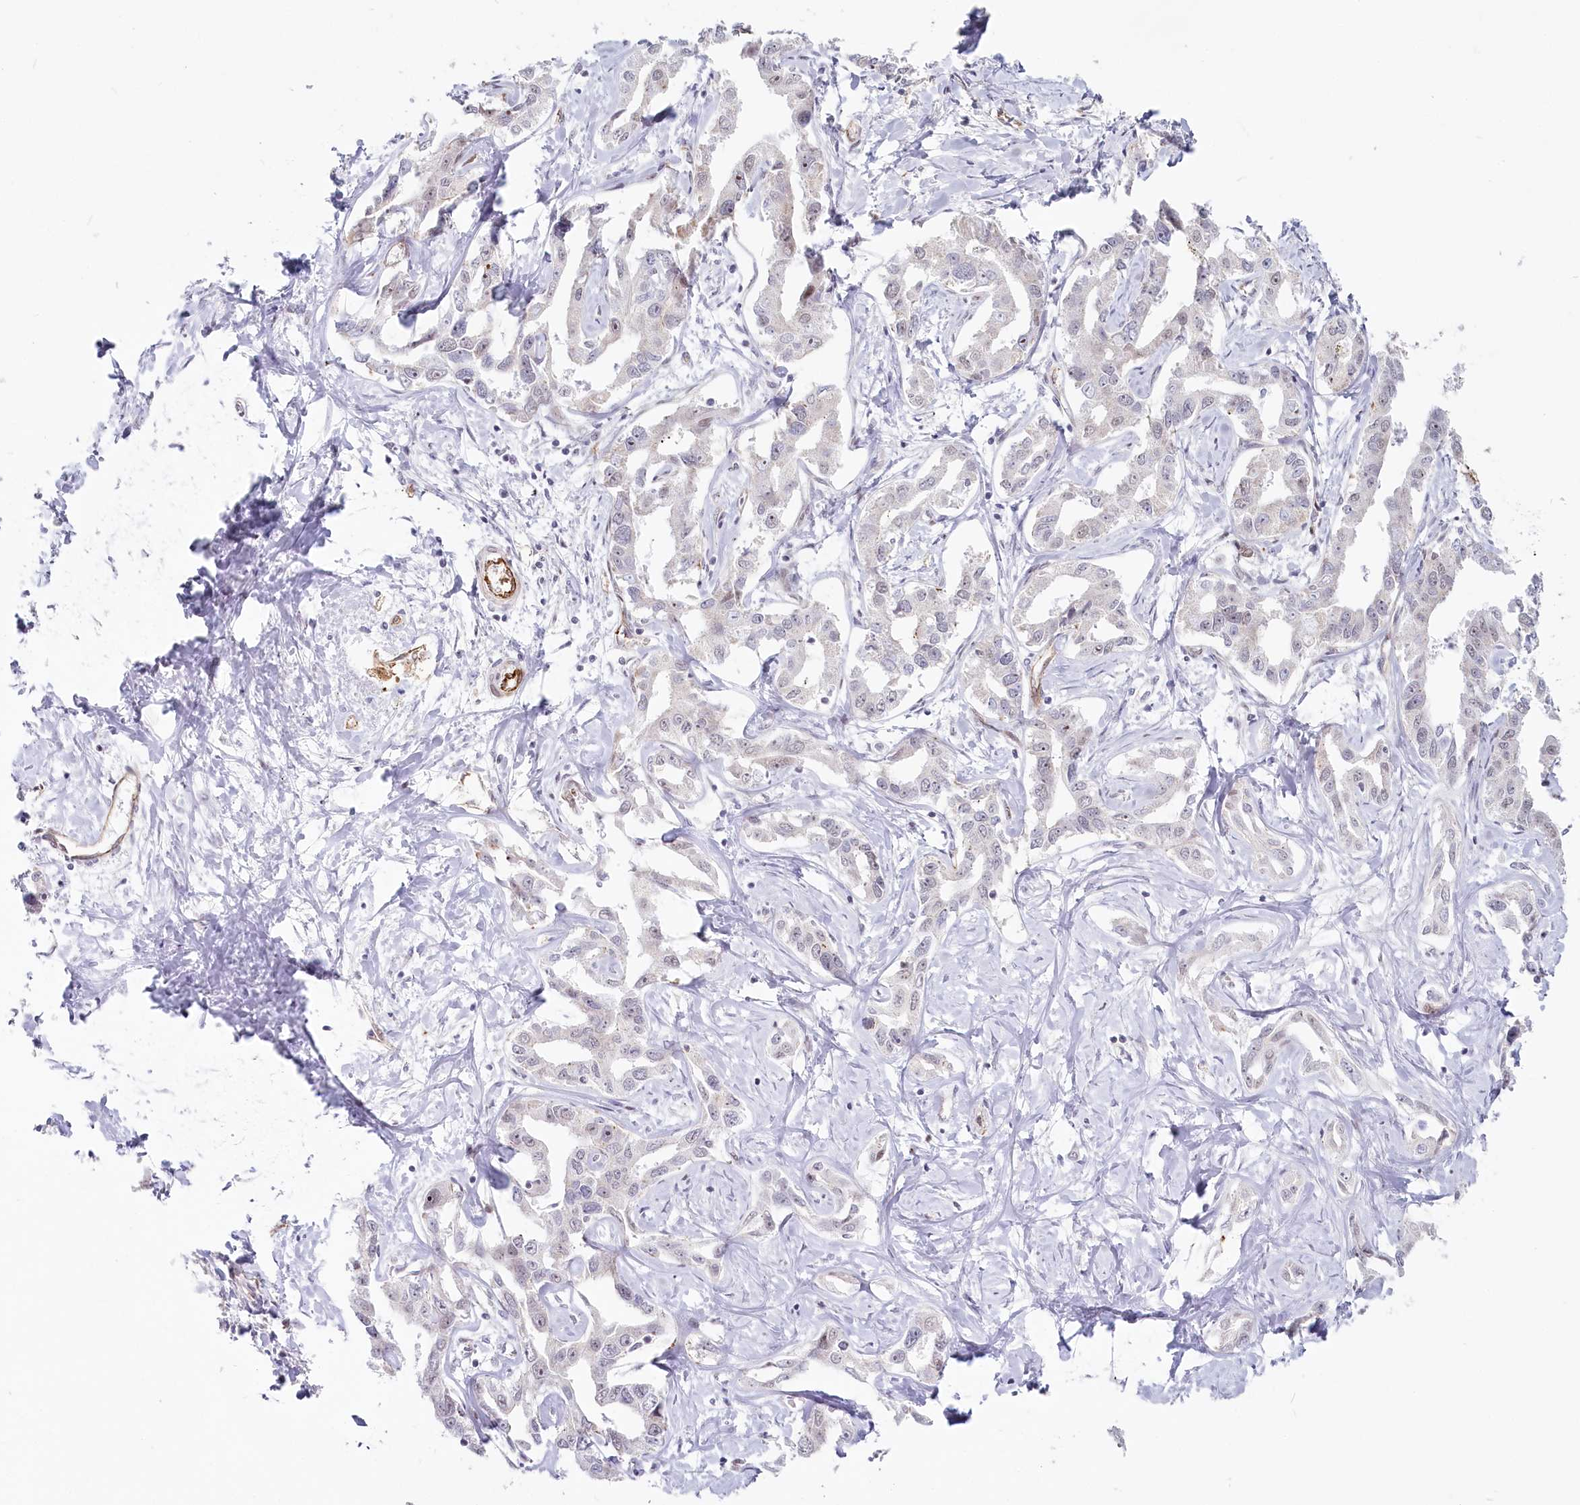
{"staining": {"intensity": "moderate", "quantity": "<25%", "location": "nuclear"}, "tissue": "liver cancer", "cell_type": "Tumor cells", "image_type": "cancer", "snomed": [{"axis": "morphology", "description": "Cholangiocarcinoma"}, {"axis": "topography", "description": "Liver"}], "caption": "The immunohistochemical stain labels moderate nuclear staining in tumor cells of liver cancer tissue.", "gene": "ABHD8", "patient": {"sex": "male", "age": 59}}